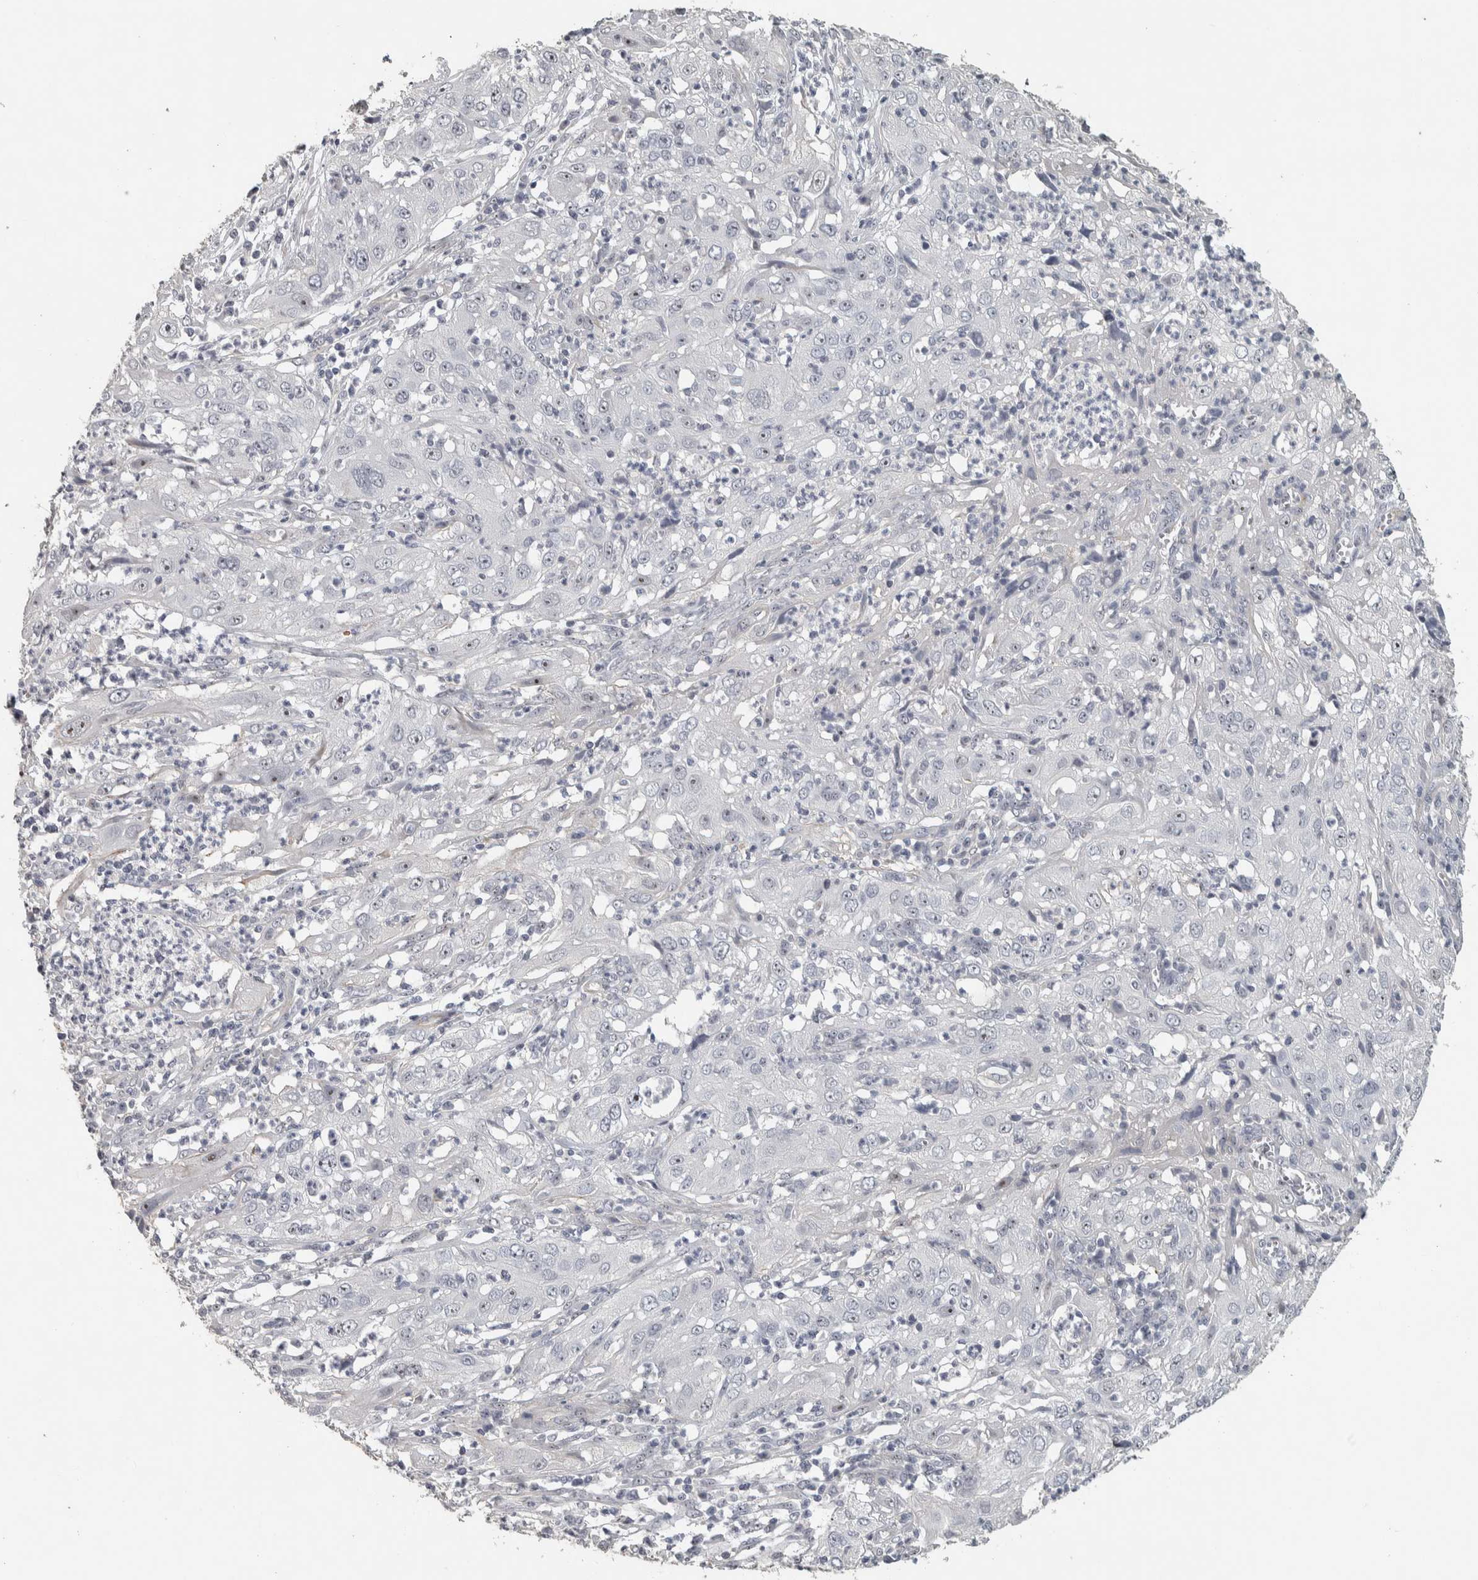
{"staining": {"intensity": "weak", "quantity": "25%-75%", "location": "nuclear"}, "tissue": "cervical cancer", "cell_type": "Tumor cells", "image_type": "cancer", "snomed": [{"axis": "morphology", "description": "Squamous cell carcinoma, NOS"}, {"axis": "topography", "description": "Cervix"}], "caption": "This image shows squamous cell carcinoma (cervical) stained with immunohistochemistry (IHC) to label a protein in brown. The nuclear of tumor cells show weak positivity for the protein. Nuclei are counter-stained blue.", "gene": "DCAF10", "patient": {"sex": "female", "age": 32}}